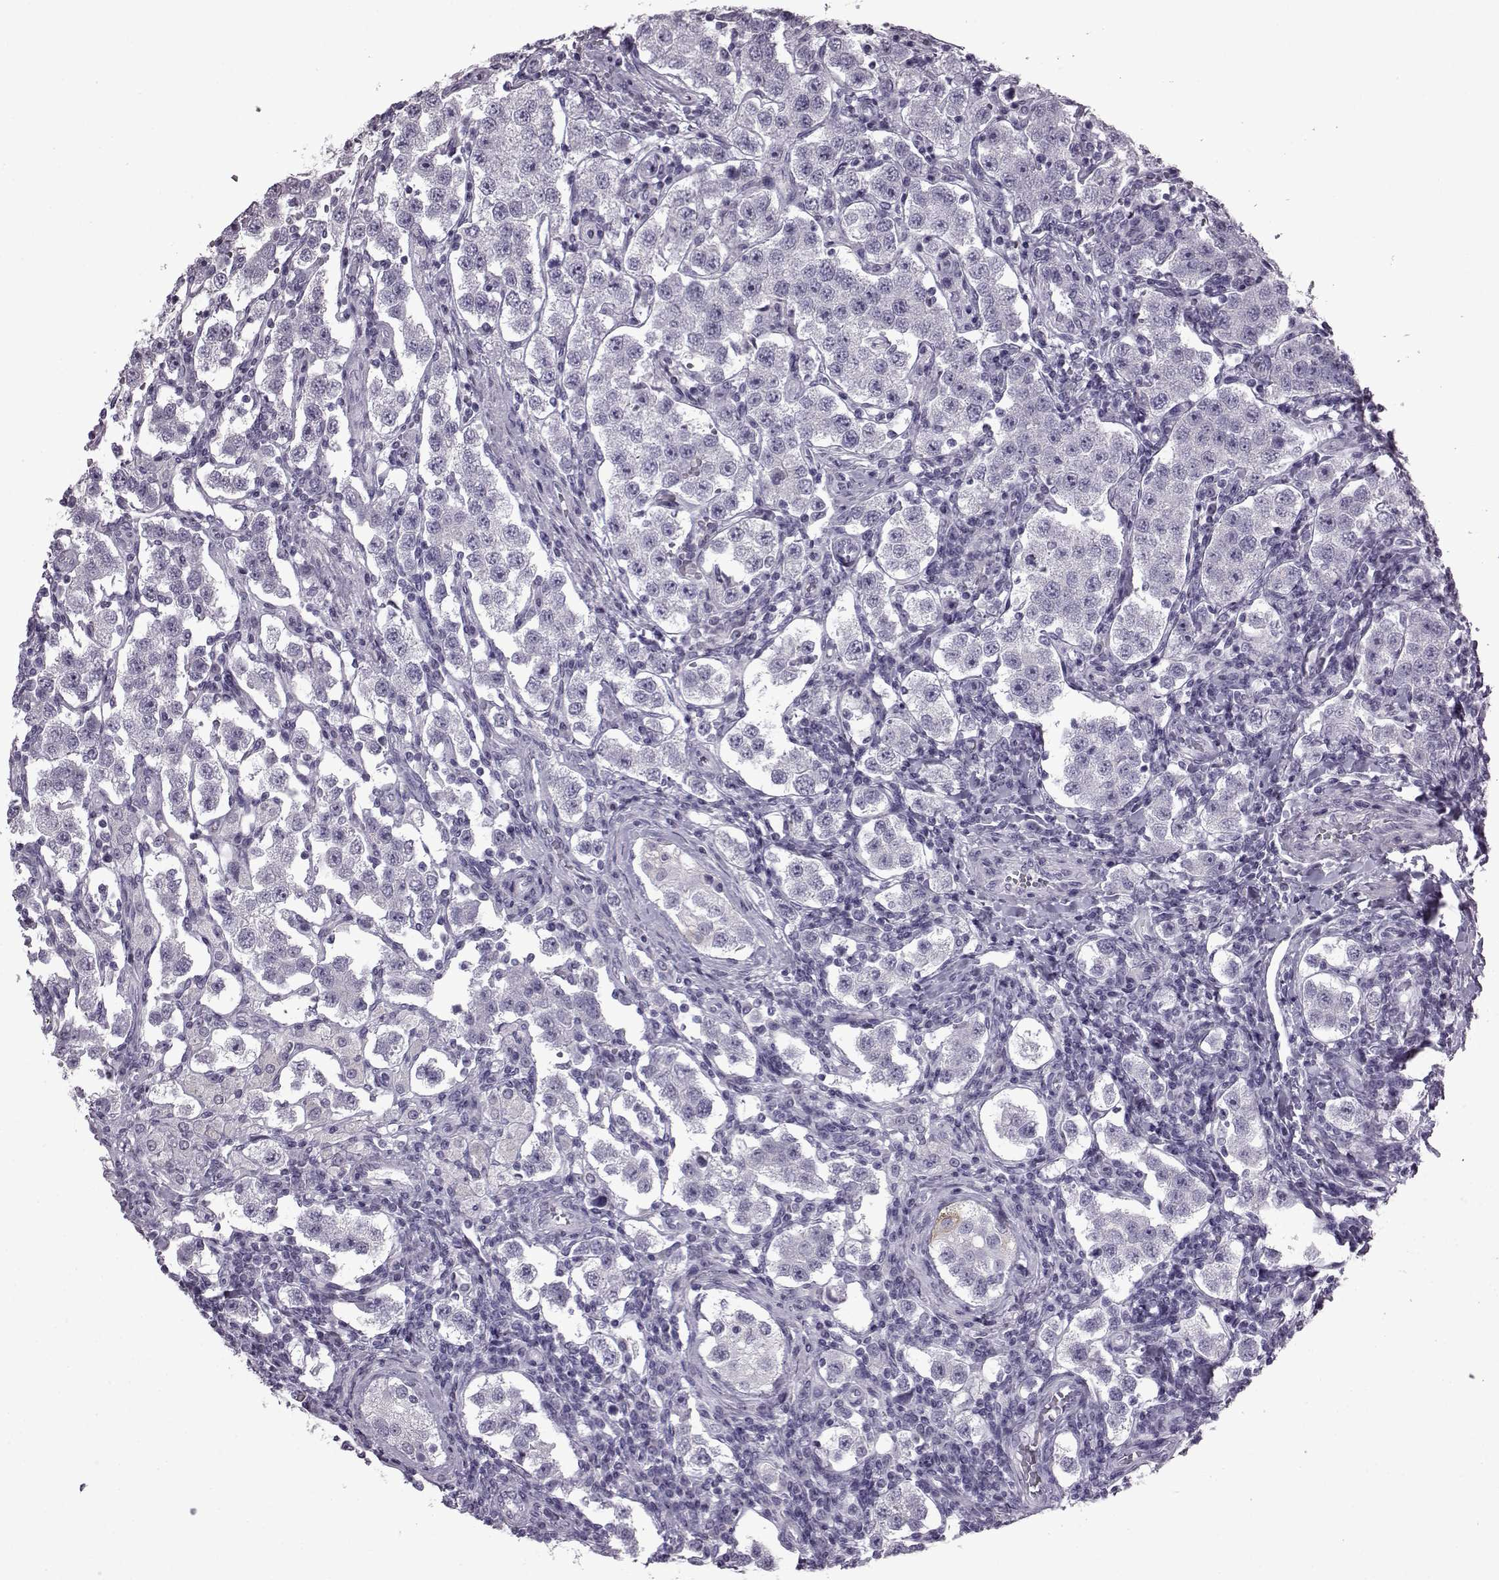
{"staining": {"intensity": "negative", "quantity": "none", "location": "none"}, "tissue": "testis cancer", "cell_type": "Tumor cells", "image_type": "cancer", "snomed": [{"axis": "morphology", "description": "Seminoma, NOS"}, {"axis": "topography", "description": "Testis"}], "caption": "An image of testis cancer stained for a protein demonstrates no brown staining in tumor cells.", "gene": "SLC28A2", "patient": {"sex": "male", "age": 37}}